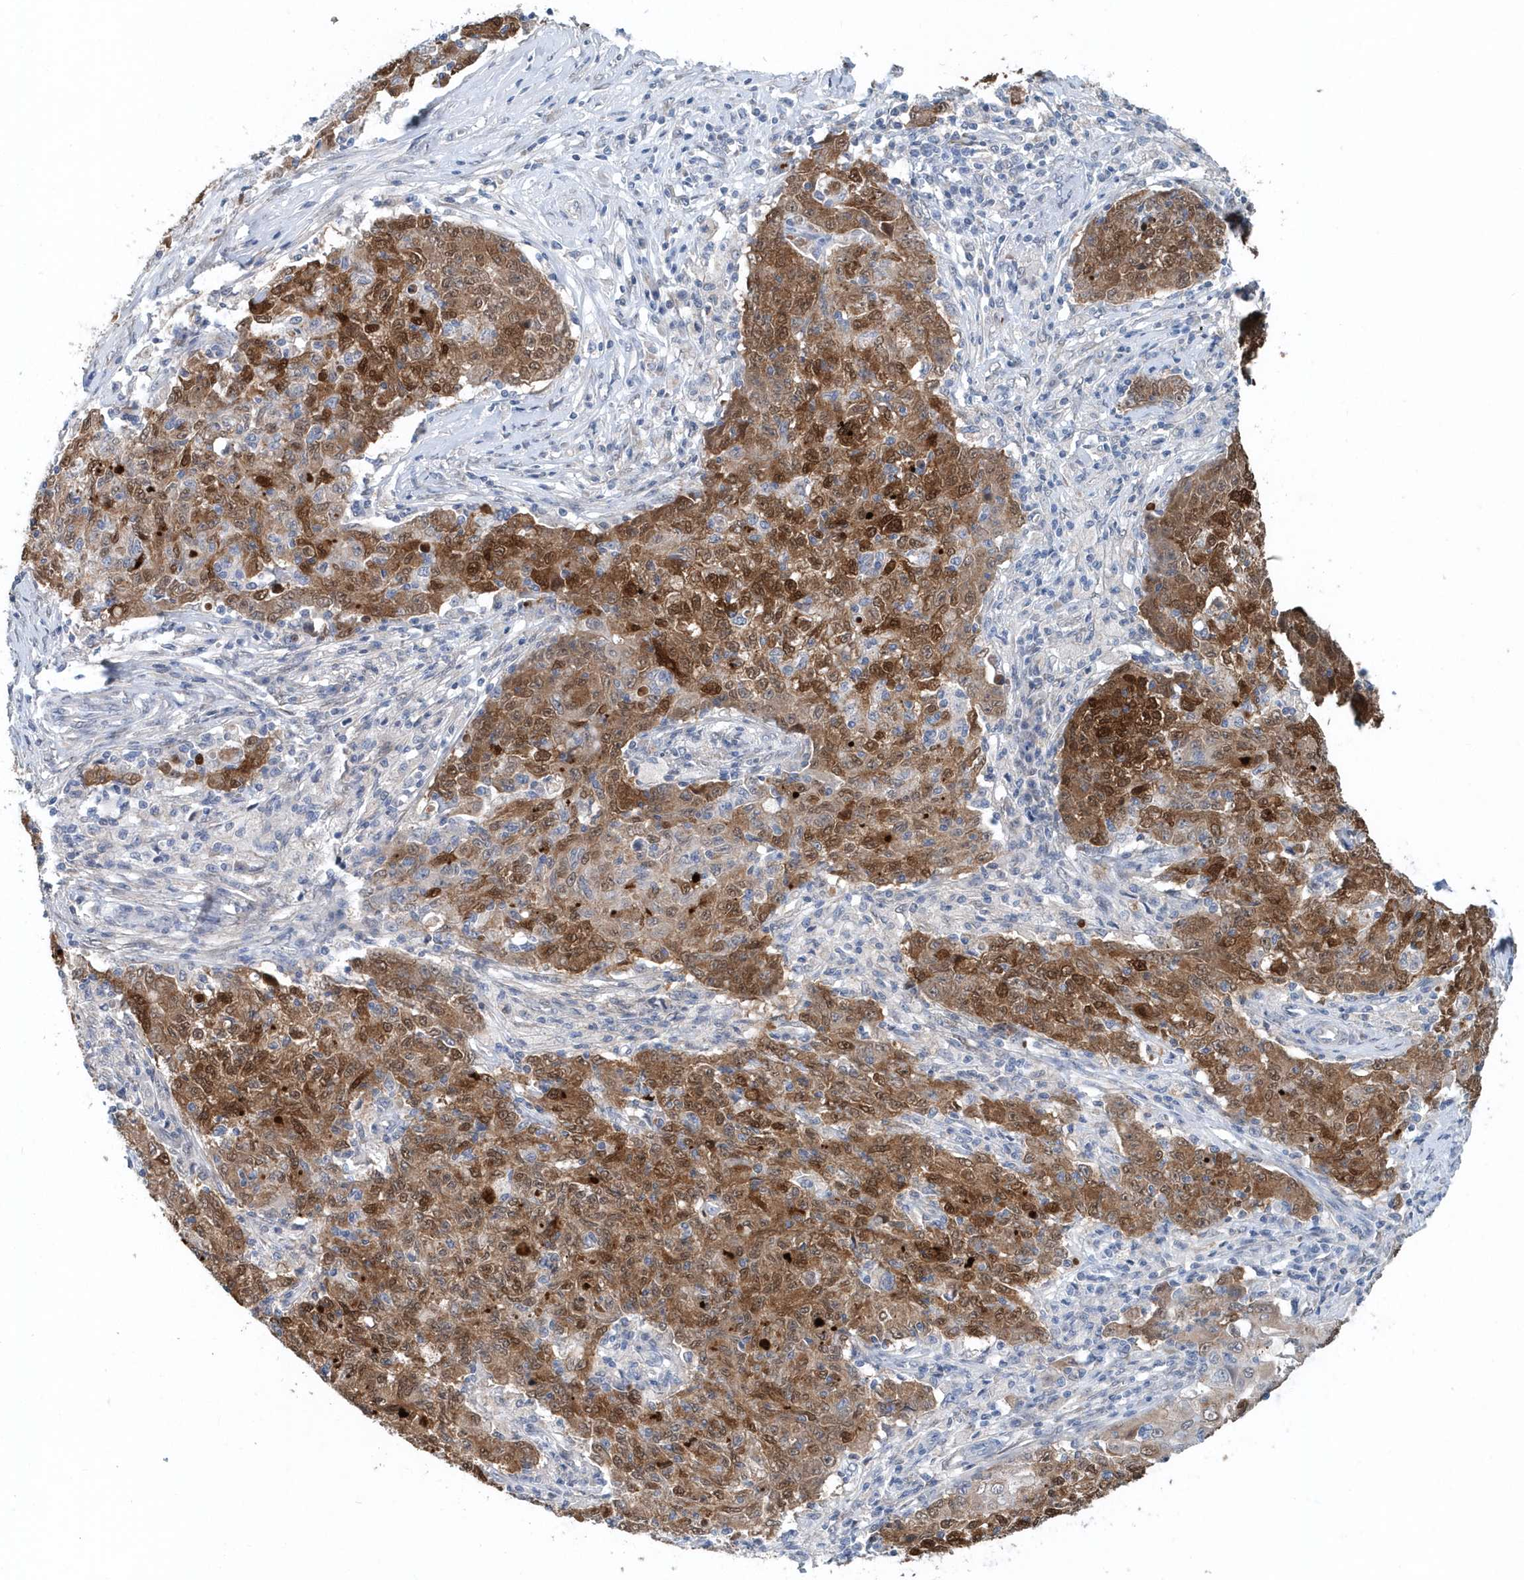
{"staining": {"intensity": "strong", "quantity": ">75%", "location": "cytoplasmic/membranous,nuclear"}, "tissue": "ovarian cancer", "cell_type": "Tumor cells", "image_type": "cancer", "snomed": [{"axis": "morphology", "description": "Carcinoma, endometroid"}, {"axis": "topography", "description": "Ovary"}], "caption": "This photomicrograph demonstrates IHC staining of ovarian cancer (endometroid carcinoma), with high strong cytoplasmic/membranous and nuclear positivity in about >75% of tumor cells.", "gene": "PFN2", "patient": {"sex": "female", "age": 42}}